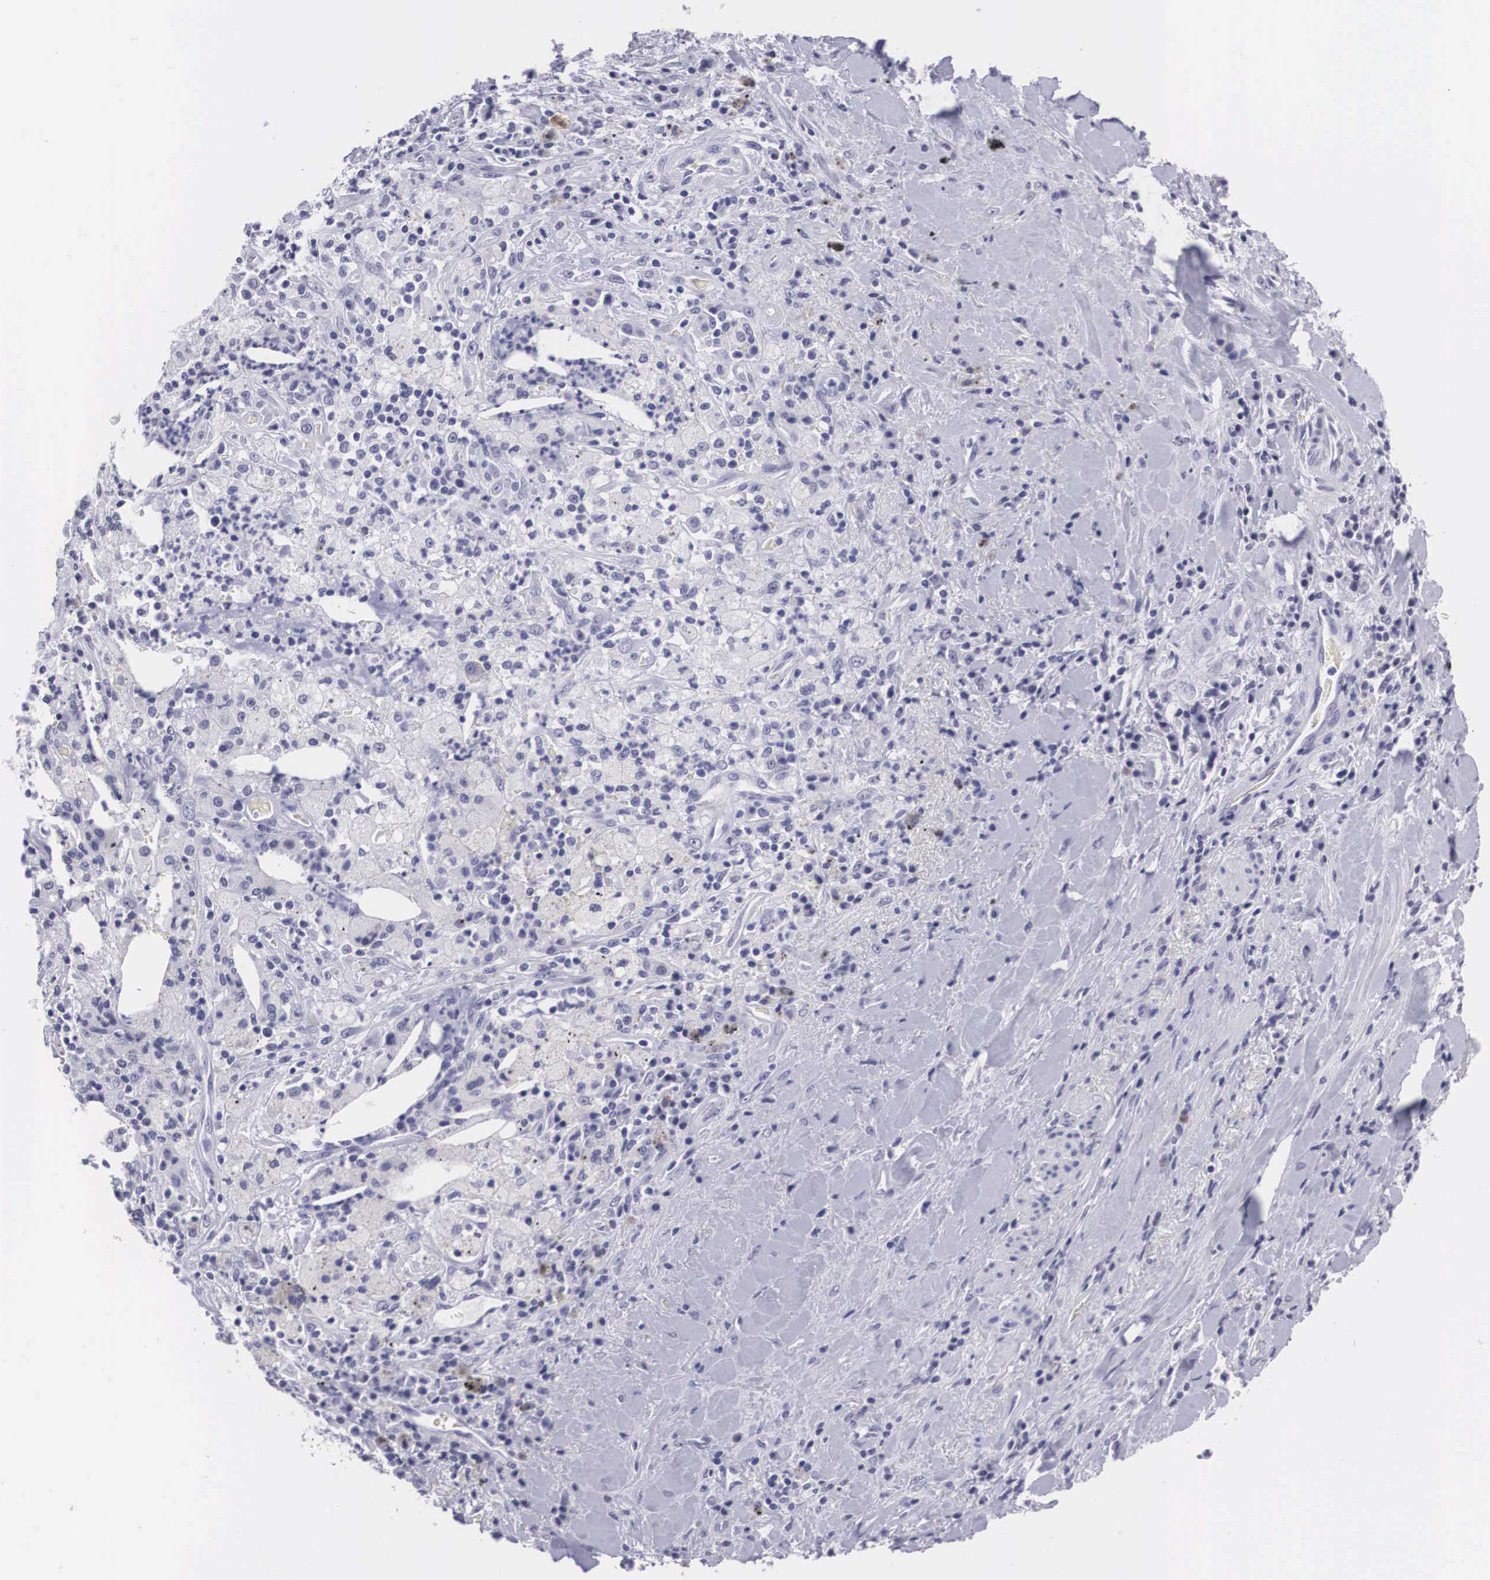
{"staining": {"intensity": "negative", "quantity": "none", "location": "none"}, "tissue": "lung cancer", "cell_type": "Tumor cells", "image_type": "cancer", "snomed": [{"axis": "morphology", "description": "Squamous cell carcinoma, NOS"}, {"axis": "topography", "description": "Lung"}], "caption": "An image of human lung squamous cell carcinoma is negative for staining in tumor cells.", "gene": "C22orf31", "patient": {"sex": "male", "age": 64}}